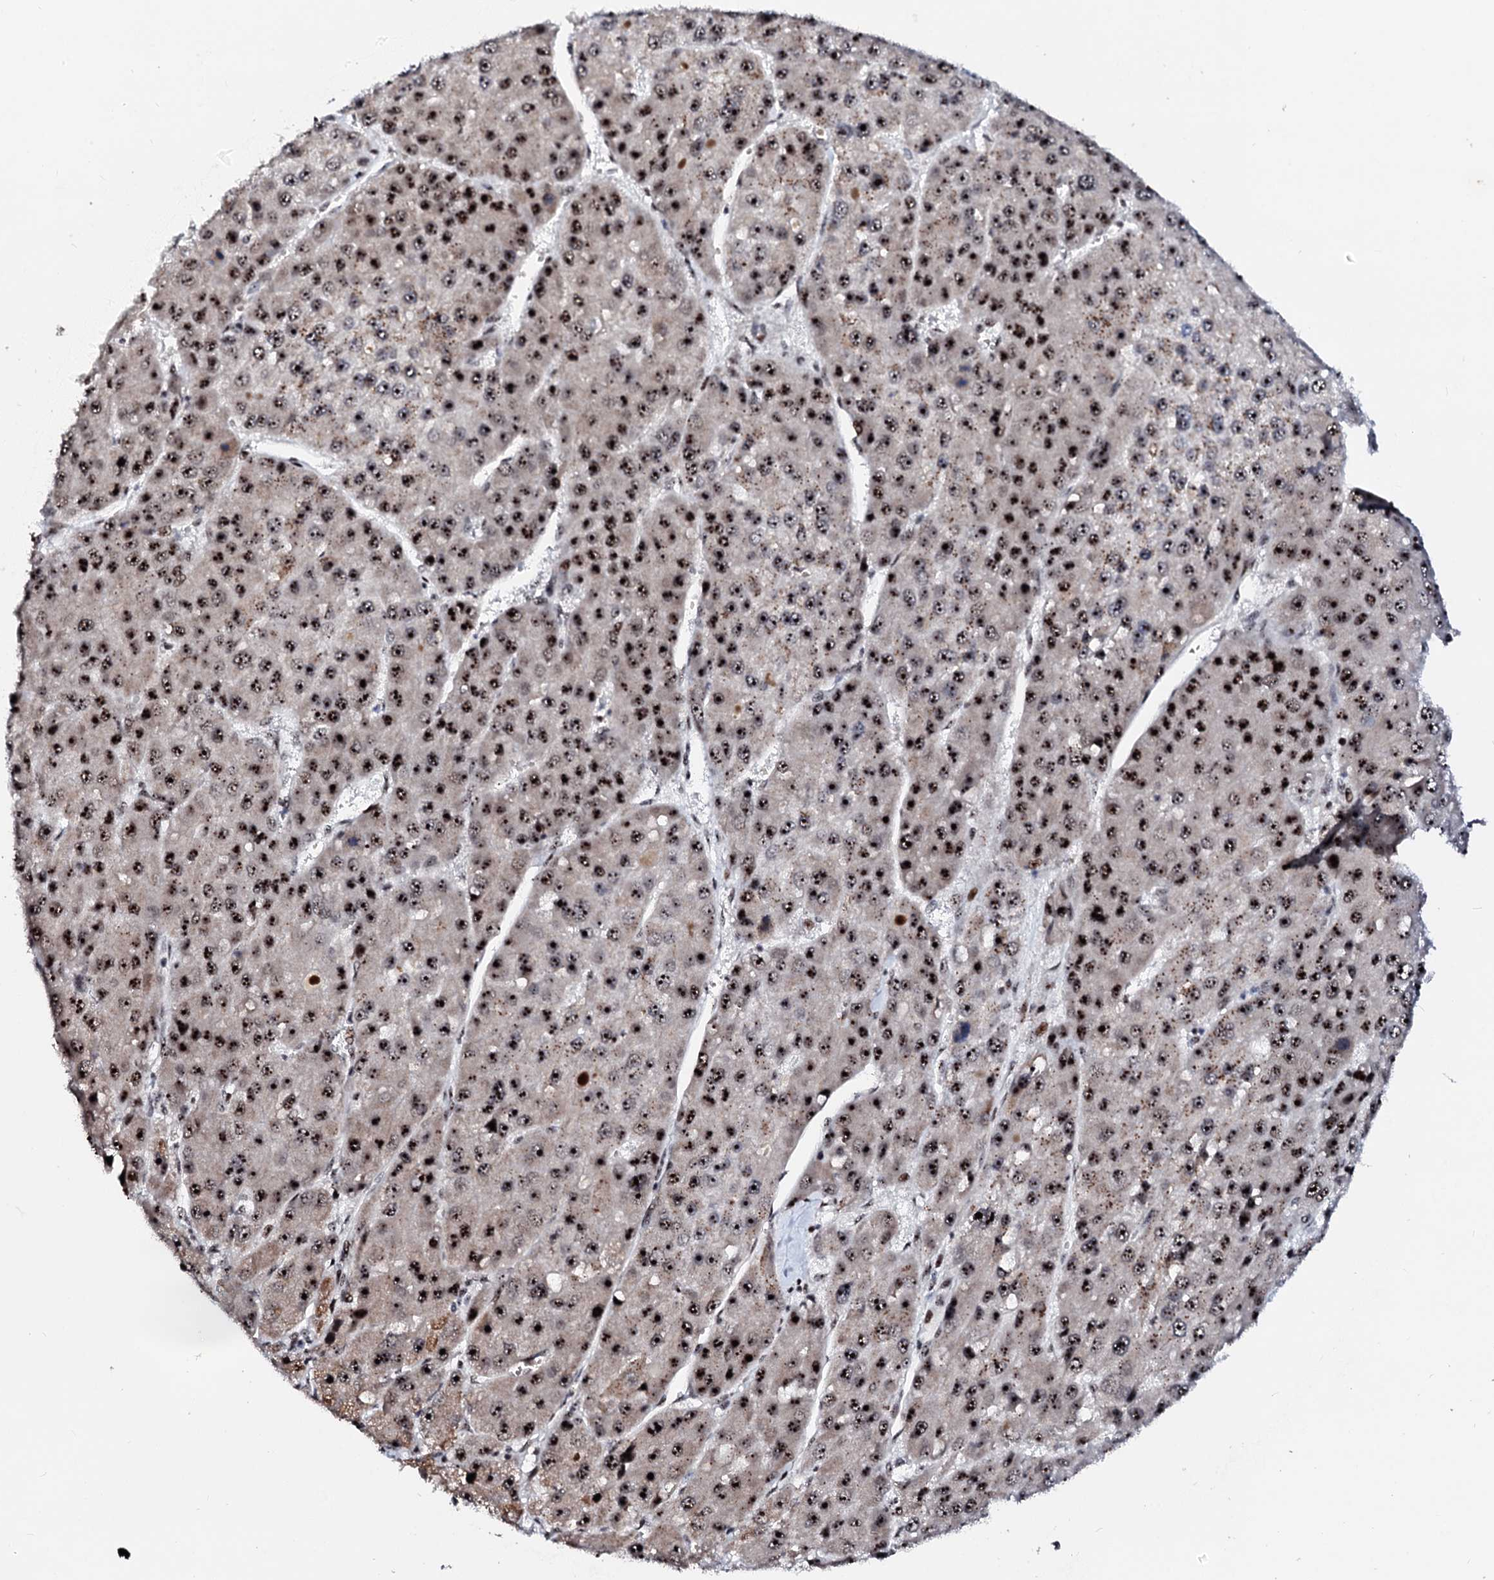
{"staining": {"intensity": "strong", "quantity": ">75%", "location": "nuclear"}, "tissue": "liver cancer", "cell_type": "Tumor cells", "image_type": "cancer", "snomed": [{"axis": "morphology", "description": "Carcinoma, Hepatocellular, NOS"}, {"axis": "topography", "description": "Liver"}], "caption": "This micrograph demonstrates IHC staining of hepatocellular carcinoma (liver), with high strong nuclear staining in approximately >75% of tumor cells.", "gene": "NEUROG3", "patient": {"sex": "female", "age": 73}}